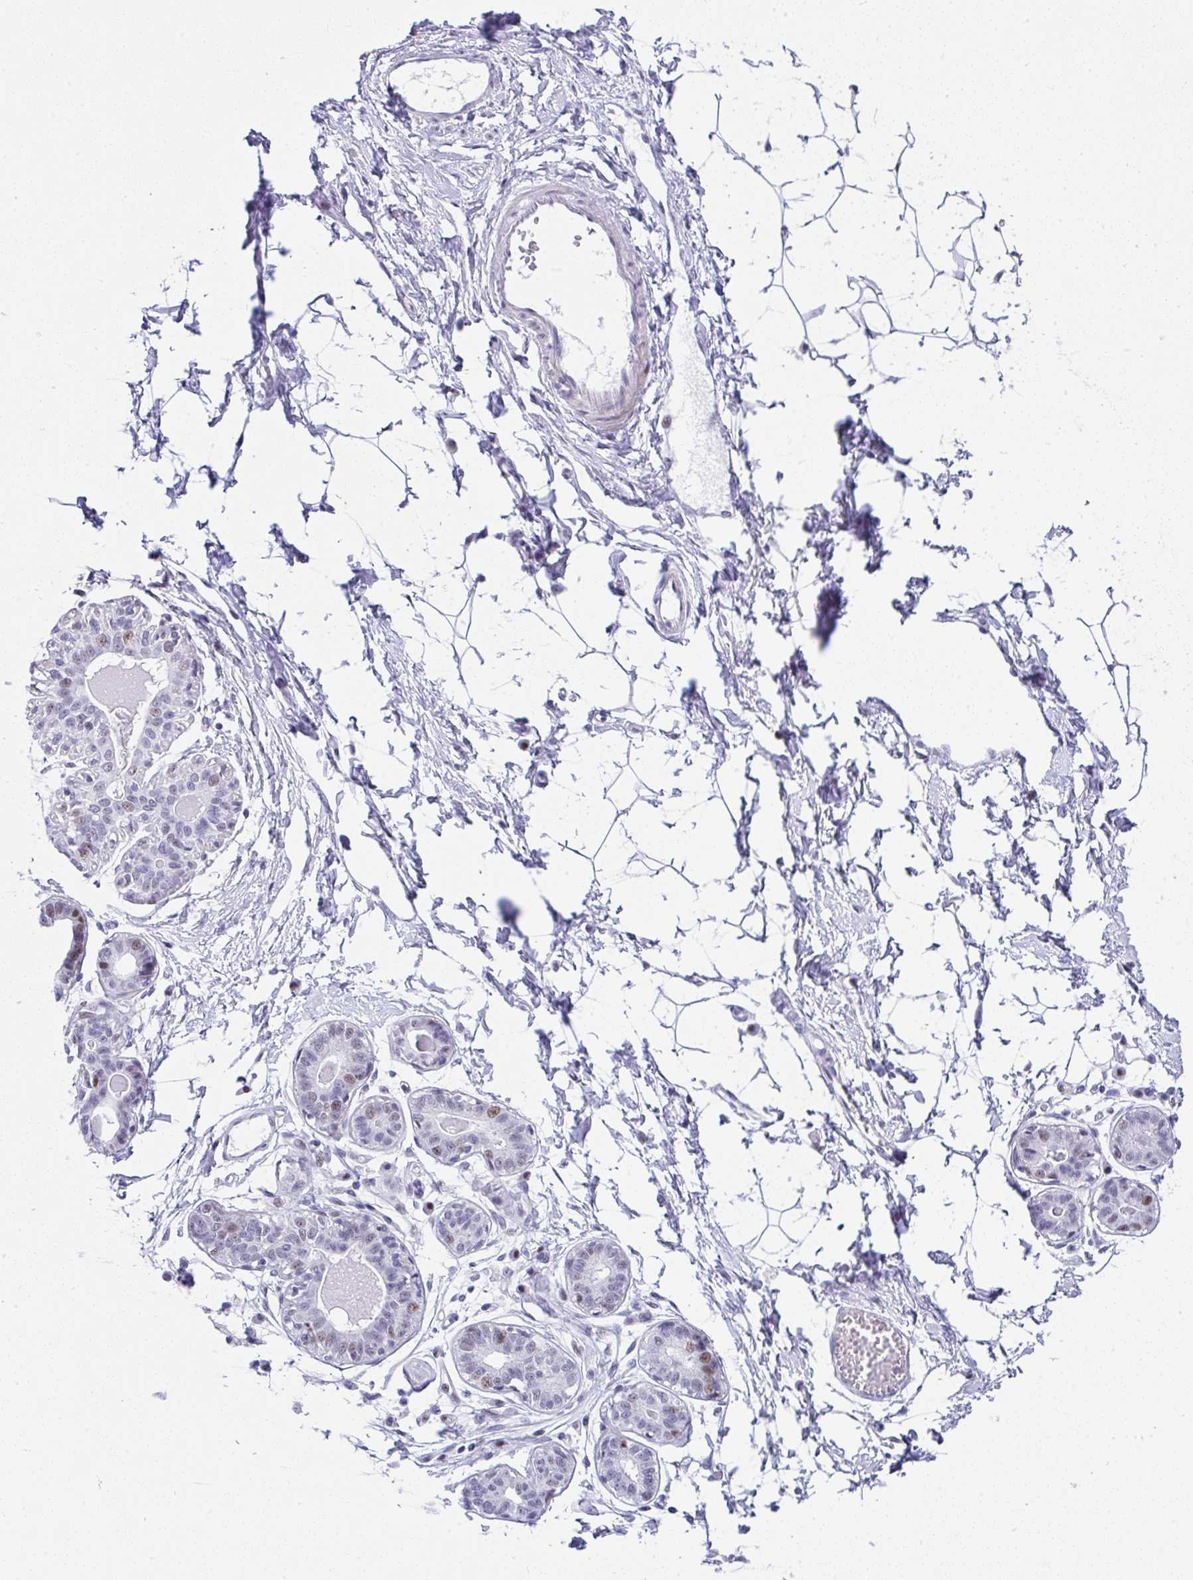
{"staining": {"intensity": "negative", "quantity": "none", "location": "none"}, "tissue": "breast", "cell_type": "Adipocytes", "image_type": "normal", "snomed": [{"axis": "morphology", "description": "Normal tissue, NOS"}, {"axis": "topography", "description": "Breast"}], "caption": "Photomicrograph shows no protein expression in adipocytes of normal breast.", "gene": "NR1D2", "patient": {"sex": "female", "age": 45}}